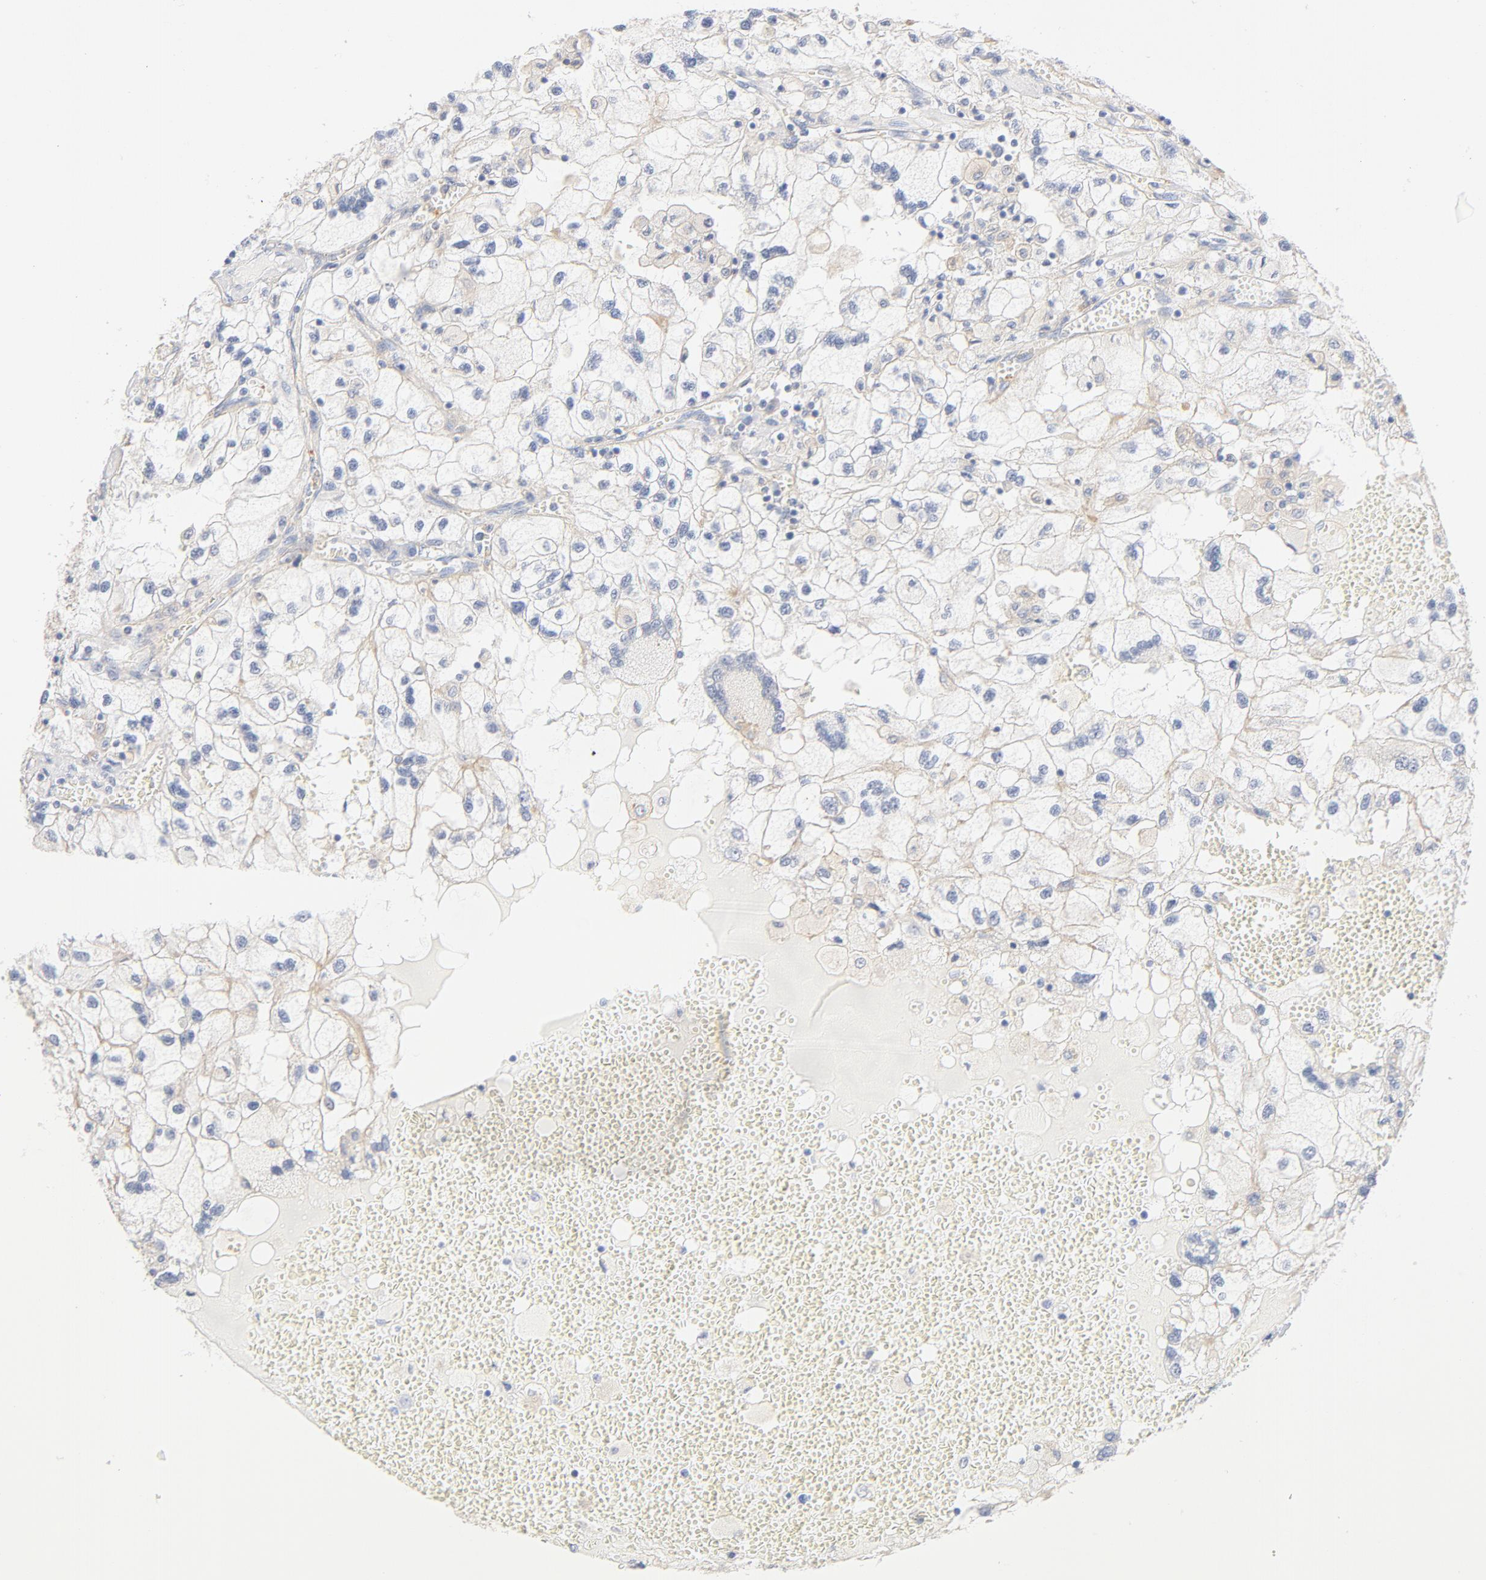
{"staining": {"intensity": "negative", "quantity": "none", "location": "none"}, "tissue": "renal cancer", "cell_type": "Tumor cells", "image_type": "cancer", "snomed": [{"axis": "morphology", "description": "Normal tissue, NOS"}, {"axis": "morphology", "description": "Adenocarcinoma, NOS"}, {"axis": "topography", "description": "Kidney"}], "caption": "High magnification brightfield microscopy of adenocarcinoma (renal) stained with DAB (3,3'-diaminobenzidine) (brown) and counterstained with hematoxylin (blue): tumor cells show no significant positivity. The staining is performed using DAB brown chromogen with nuclei counter-stained in using hematoxylin.", "gene": "SRC", "patient": {"sex": "male", "age": 71}}